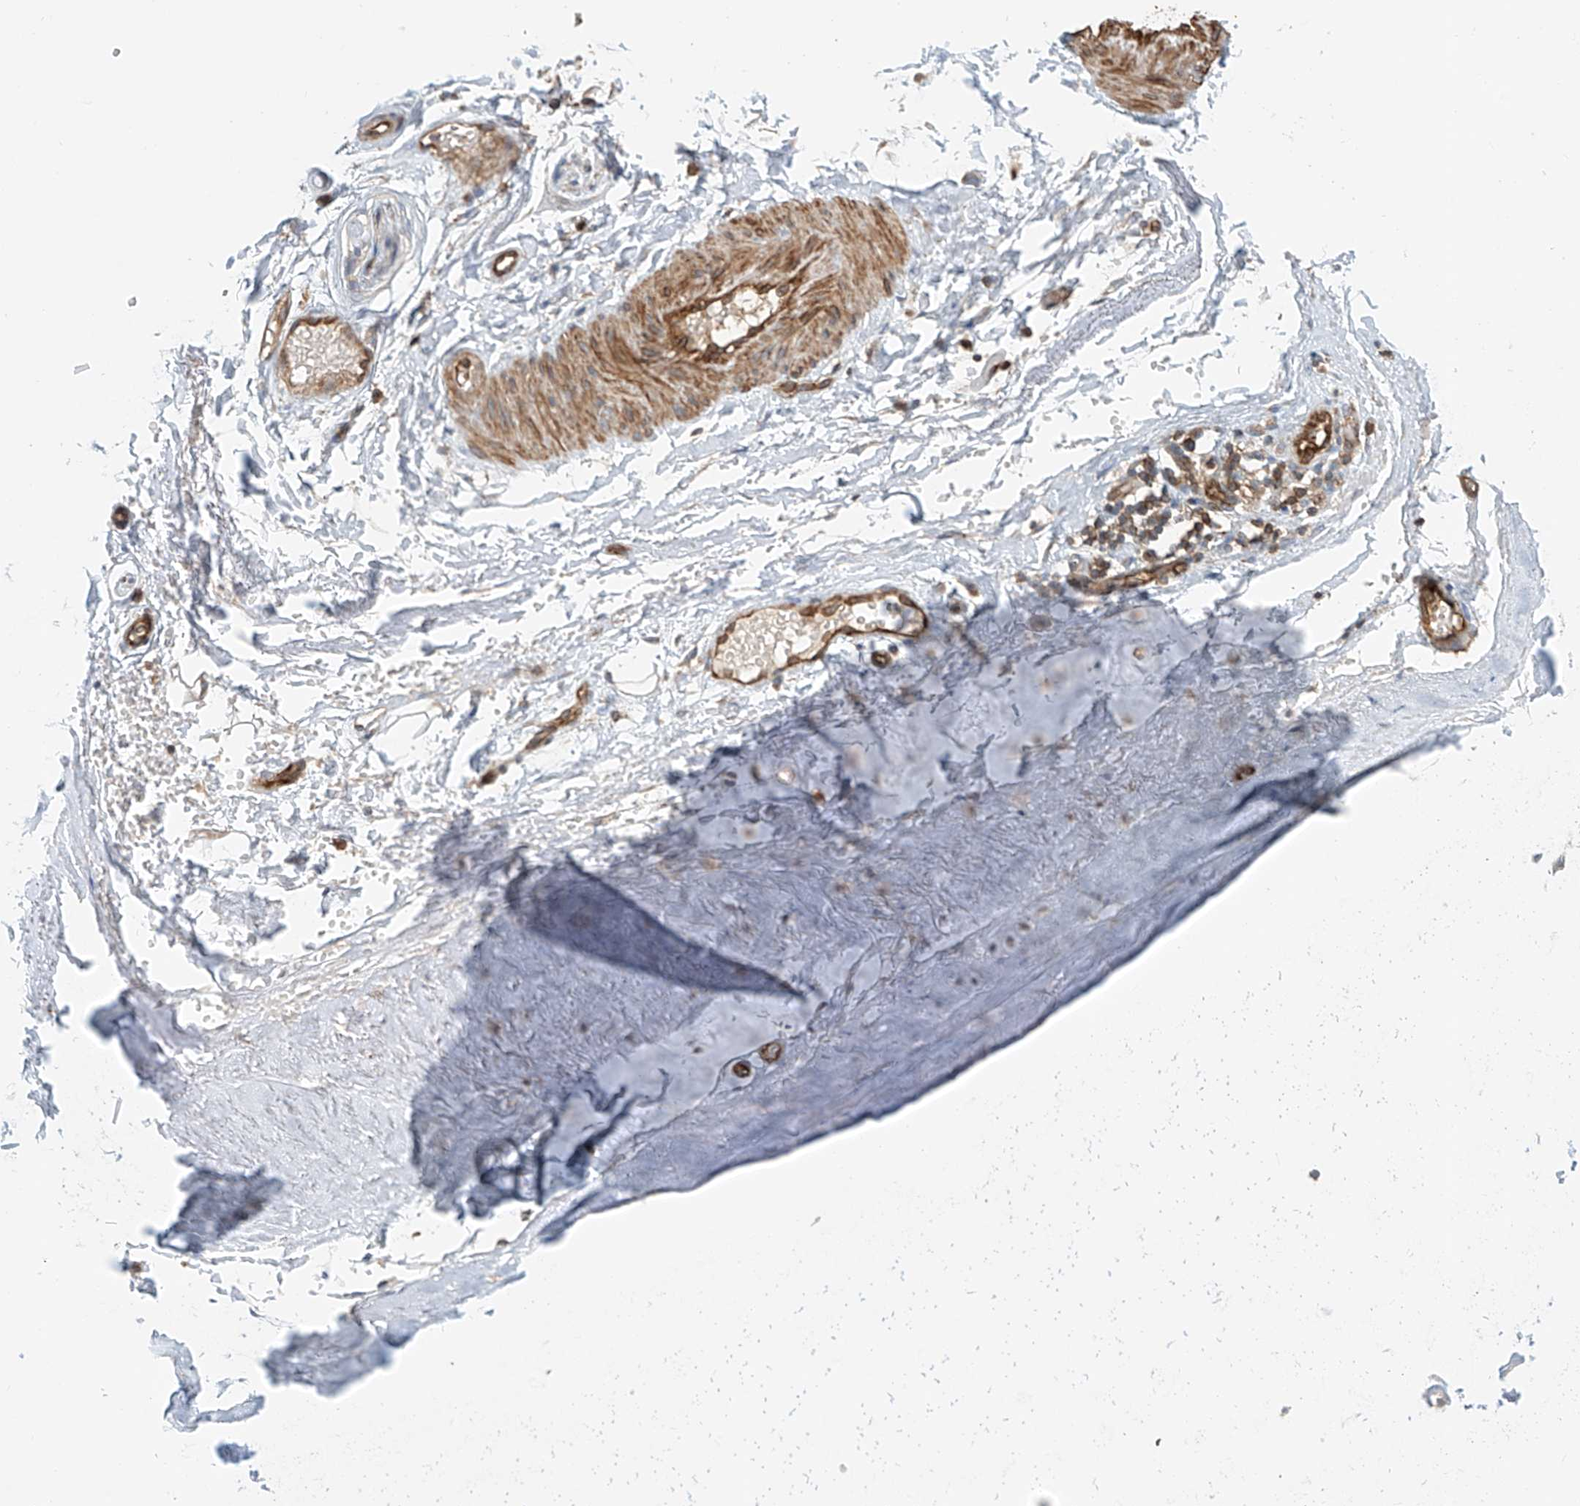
{"staining": {"intensity": "negative", "quantity": "none", "location": "none"}, "tissue": "adipose tissue", "cell_type": "Adipocytes", "image_type": "normal", "snomed": [{"axis": "morphology", "description": "Normal tissue, NOS"}, {"axis": "morphology", "description": "Basal cell carcinoma"}, {"axis": "topography", "description": "Skin"}], "caption": "This is an immunohistochemistry image of normal adipose tissue. There is no staining in adipocytes.", "gene": "FRYL", "patient": {"sex": "female", "age": 89}}